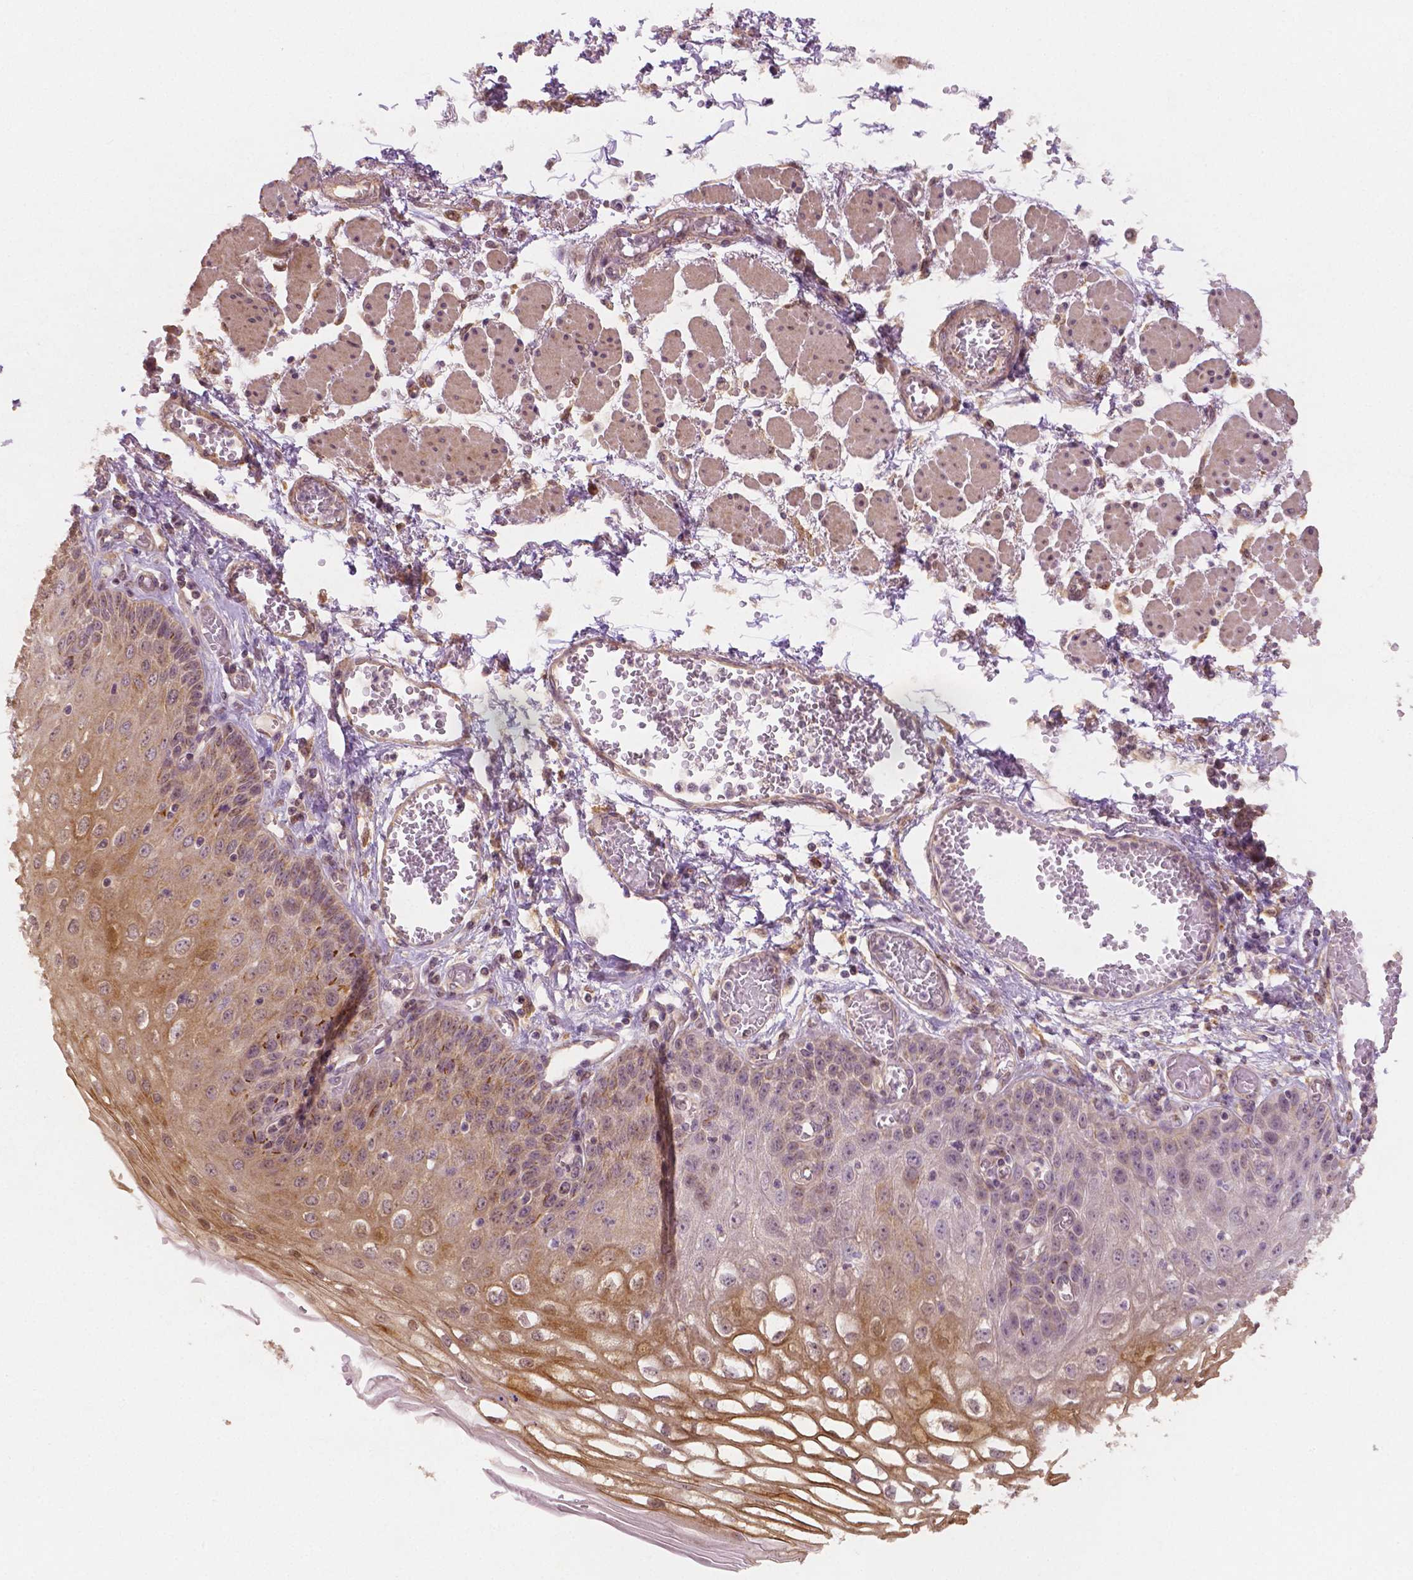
{"staining": {"intensity": "strong", "quantity": "25%-75%", "location": "cytoplasmic/membranous,nuclear"}, "tissue": "esophagus", "cell_type": "Squamous epithelial cells", "image_type": "normal", "snomed": [{"axis": "morphology", "description": "Normal tissue, NOS"}, {"axis": "morphology", "description": "Adenocarcinoma, NOS"}, {"axis": "topography", "description": "Esophagus"}], "caption": "A micrograph showing strong cytoplasmic/membranous,nuclear expression in about 25%-75% of squamous epithelial cells in benign esophagus, as visualized by brown immunohistochemical staining.", "gene": "CLBA1", "patient": {"sex": "male", "age": 81}}